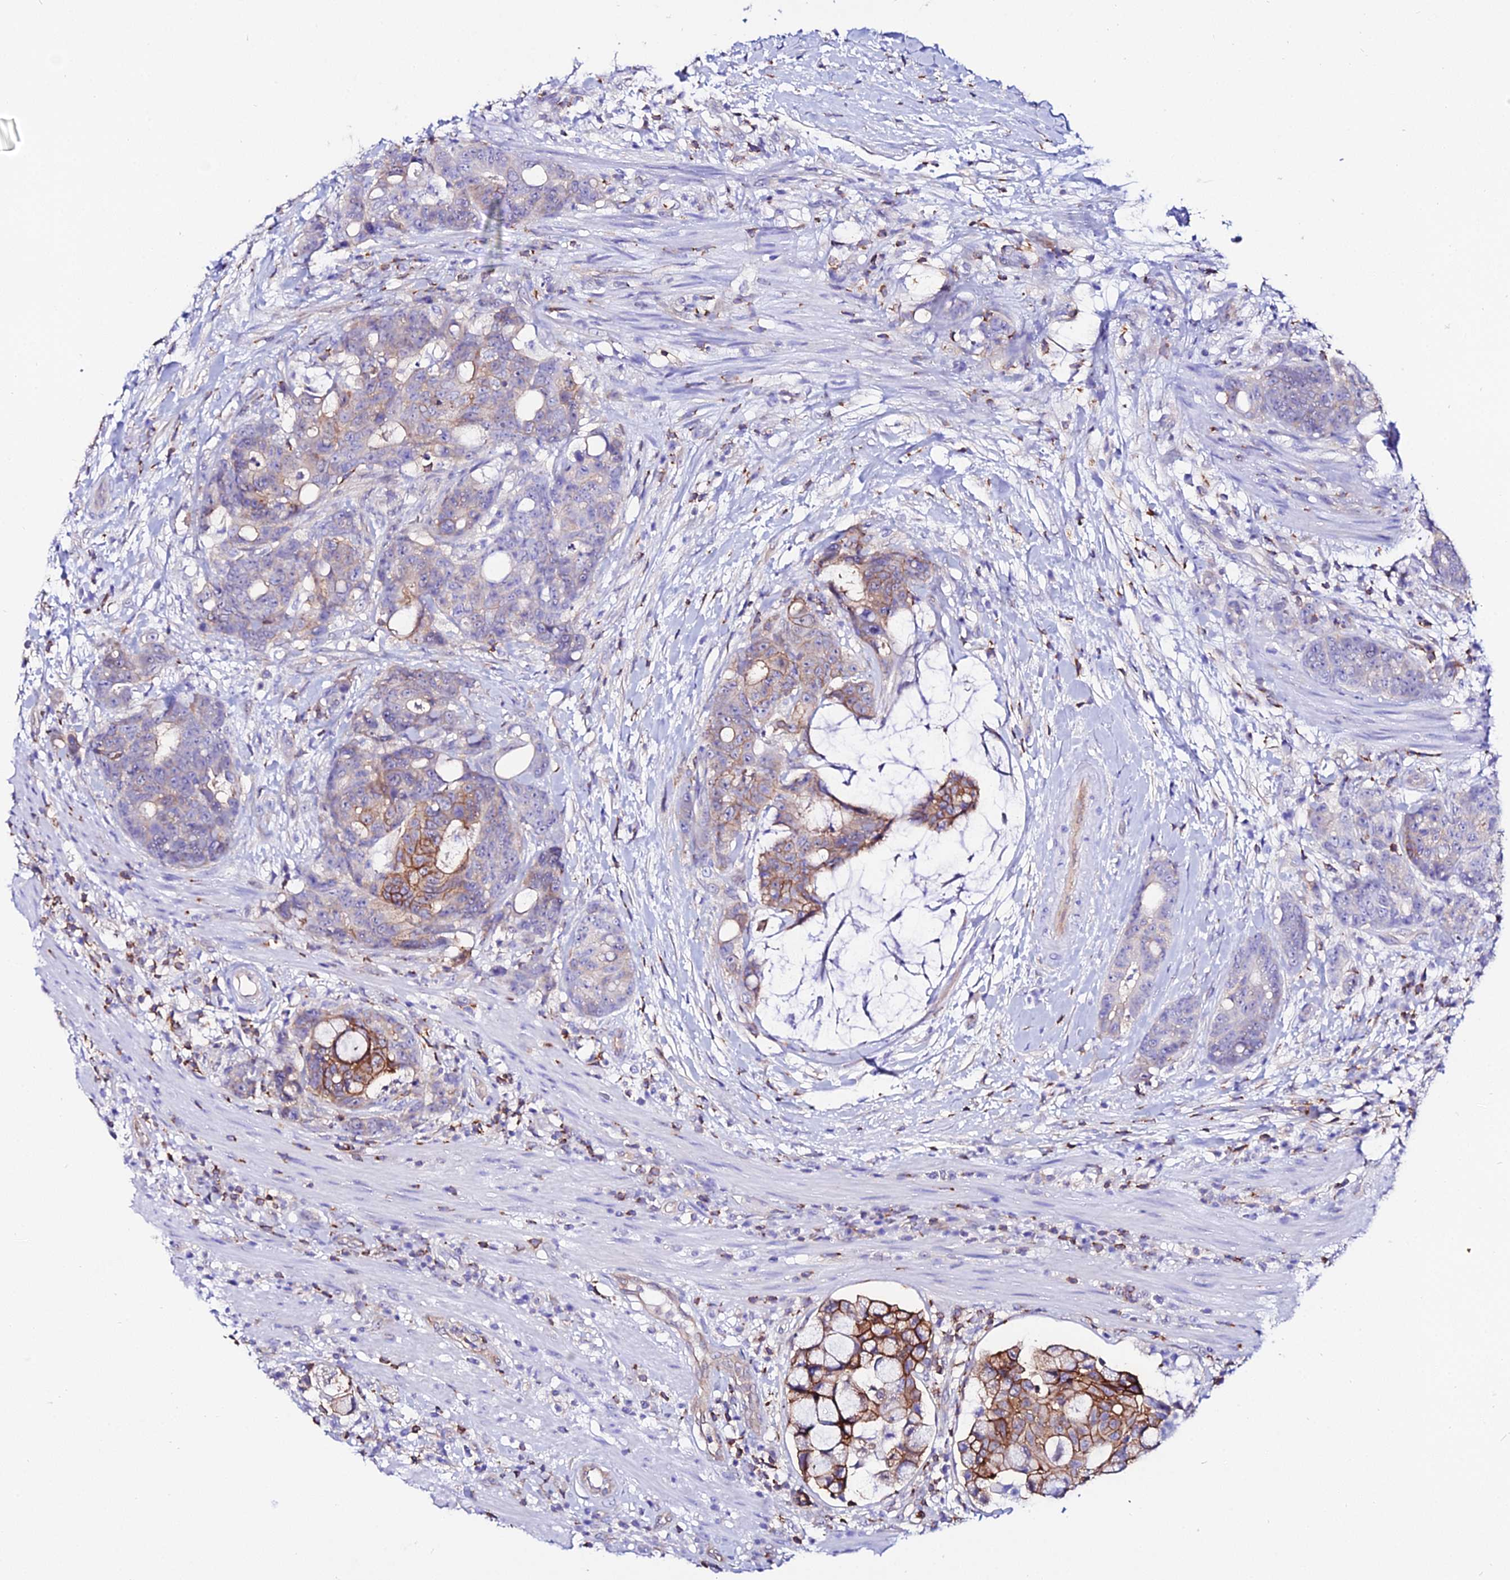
{"staining": {"intensity": "moderate", "quantity": "25%-75%", "location": "cytoplasmic/membranous"}, "tissue": "colorectal cancer", "cell_type": "Tumor cells", "image_type": "cancer", "snomed": [{"axis": "morphology", "description": "Adenocarcinoma, NOS"}, {"axis": "topography", "description": "Colon"}], "caption": "Immunohistochemical staining of human colorectal cancer (adenocarcinoma) displays medium levels of moderate cytoplasmic/membranous expression in approximately 25%-75% of tumor cells. (Brightfield microscopy of DAB IHC at high magnification).", "gene": "S100A16", "patient": {"sex": "female", "age": 82}}